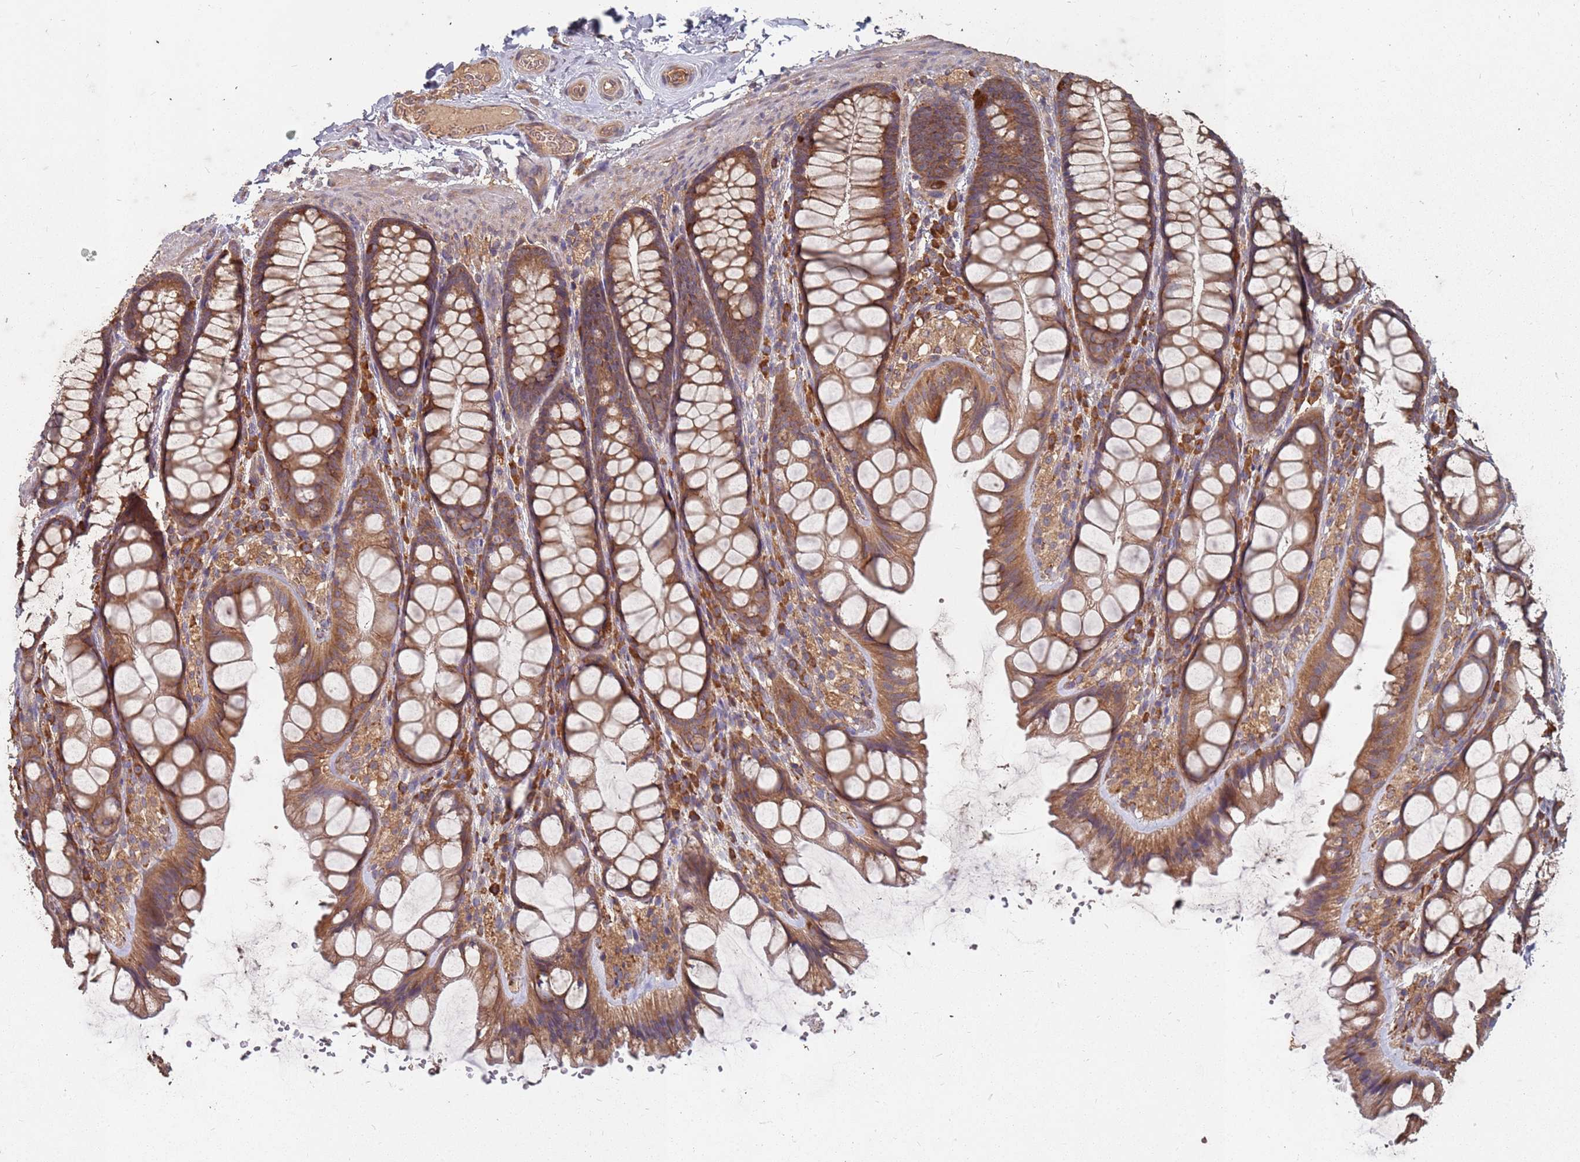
{"staining": {"intensity": "moderate", "quantity": ">75%", "location": "cytoplasmic/membranous"}, "tissue": "colon", "cell_type": "Endothelial cells", "image_type": "normal", "snomed": [{"axis": "morphology", "description": "Normal tissue, NOS"}, {"axis": "topography", "description": "Colon"}], "caption": "Immunohistochemical staining of benign human colon reveals medium levels of moderate cytoplasmic/membranous staining in approximately >75% of endothelial cells. The staining was performed using DAB (3,3'-diaminobenzidine), with brown indicating positive protein expression. Nuclei are stained blue with hematoxylin.", "gene": "ATG5", "patient": {"sex": "male", "age": 47}}